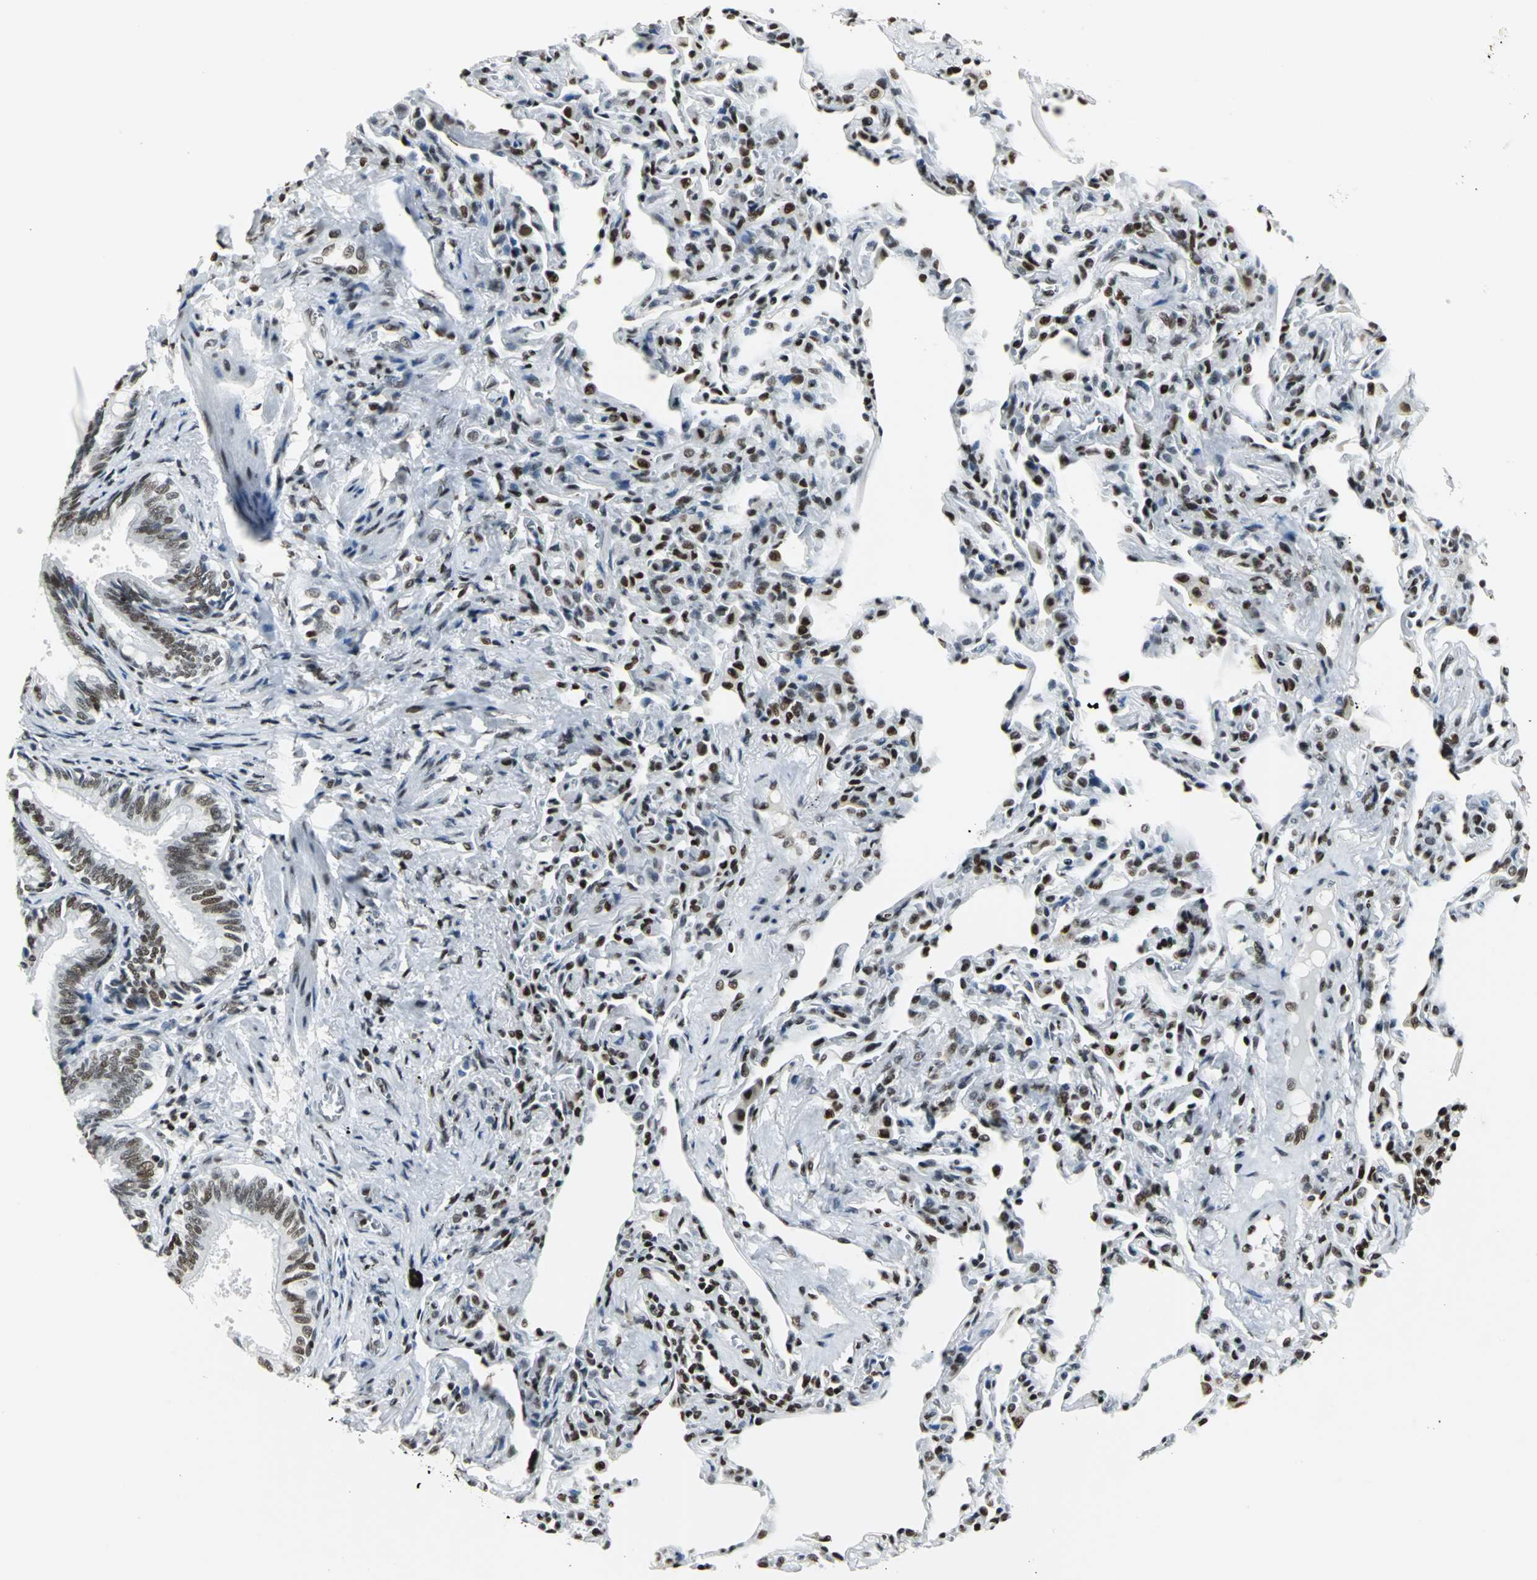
{"staining": {"intensity": "moderate", "quantity": ">75%", "location": "nuclear"}, "tissue": "bronchus", "cell_type": "Respiratory epithelial cells", "image_type": "normal", "snomed": [{"axis": "morphology", "description": "Normal tissue, NOS"}, {"axis": "topography", "description": "Lung"}], "caption": "Benign bronchus exhibits moderate nuclear expression in about >75% of respiratory epithelial cells The protein is stained brown, and the nuclei are stained in blue (DAB IHC with brightfield microscopy, high magnification)..", "gene": "HNRNPD", "patient": {"sex": "male", "age": 64}}